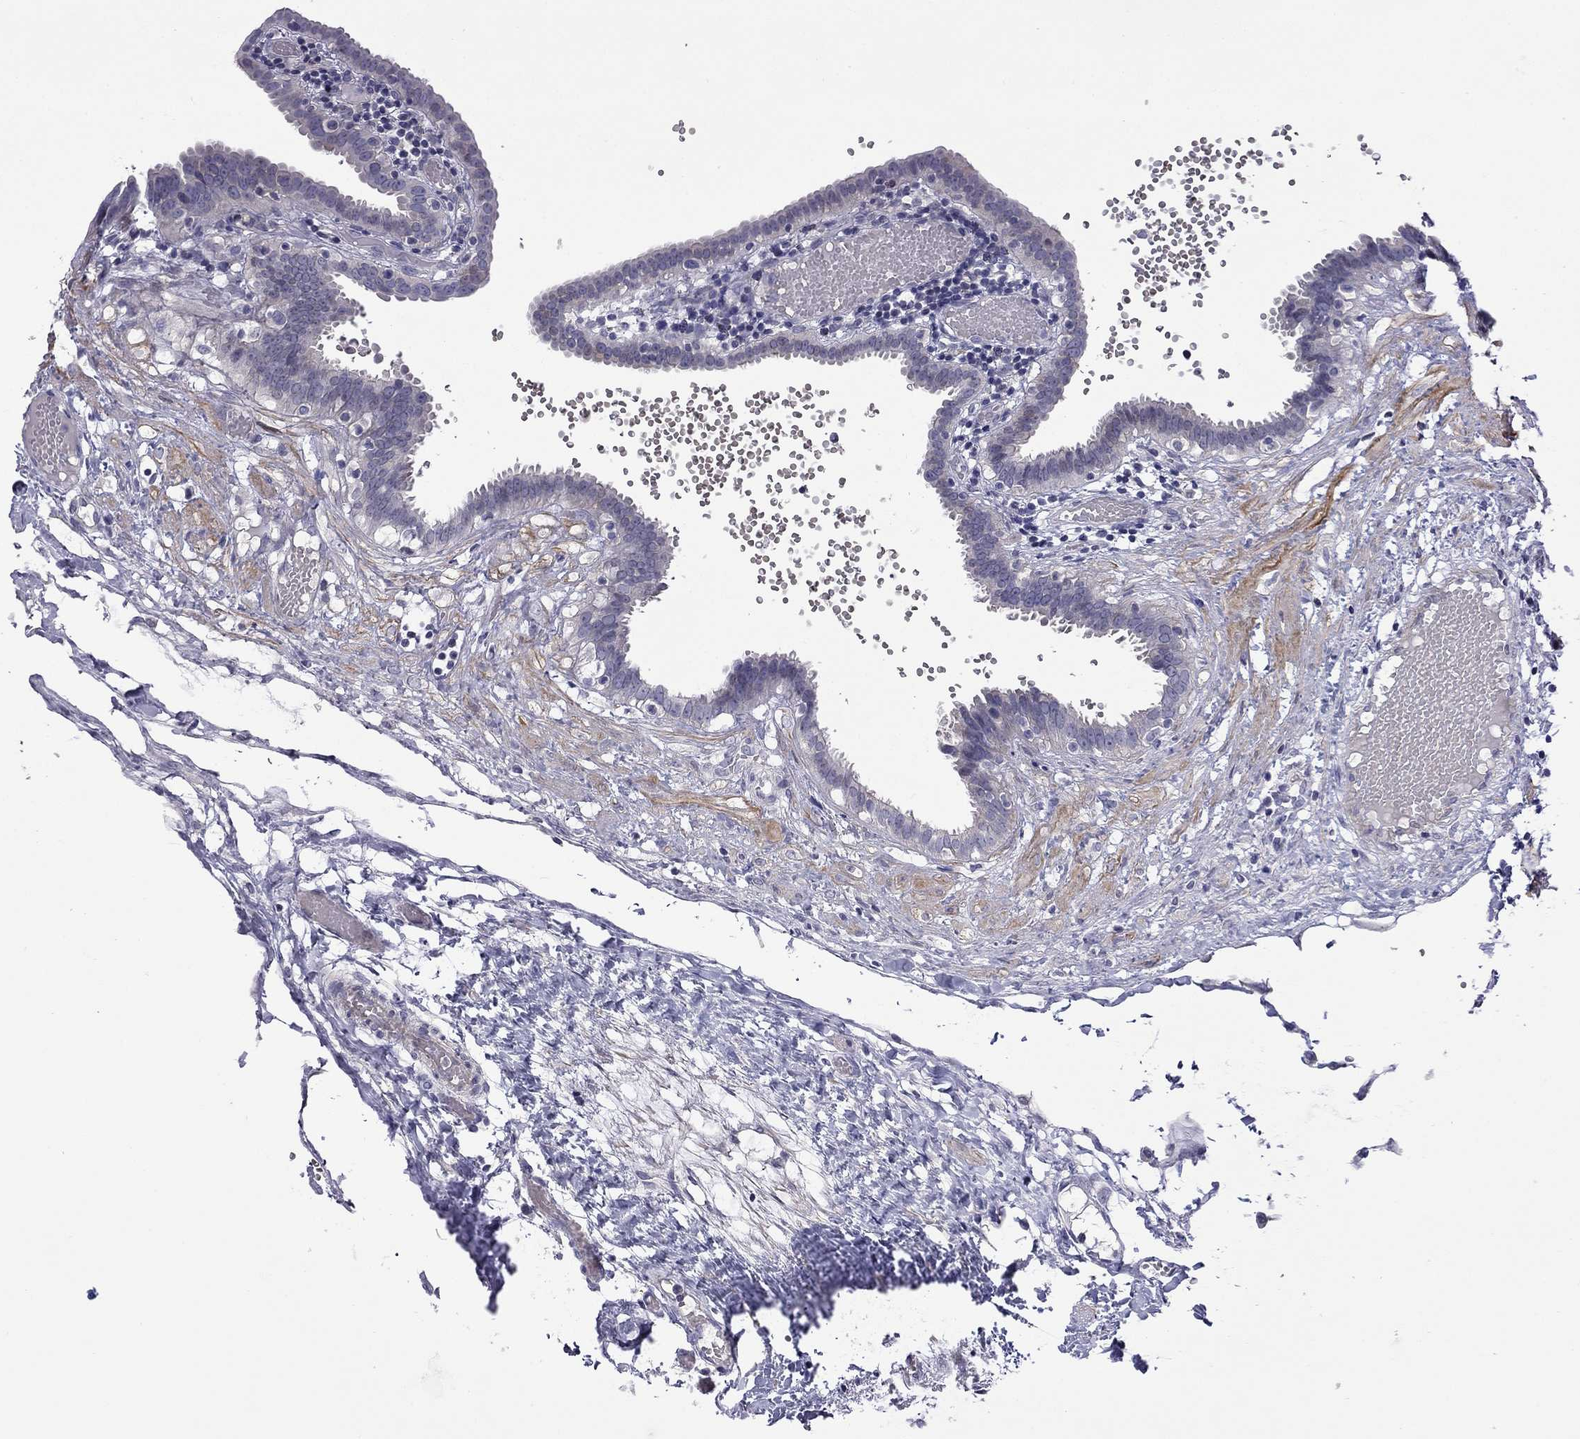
{"staining": {"intensity": "negative", "quantity": "none", "location": "none"}, "tissue": "fallopian tube", "cell_type": "Glandular cells", "image_type": "normal", "snomed": [{"axis": "morphology", "description": "Normal tissue, NOS"}, {"axis": "topography", "description": "Fallopian tube"}], "caption": "Immunohistochemistry image of benign human fallopian tube stained for a protein (brown), which exhibits no positivity in glandular cells.", "gene": "PRR18", "patient": {"sex": "female", "age": 37}}